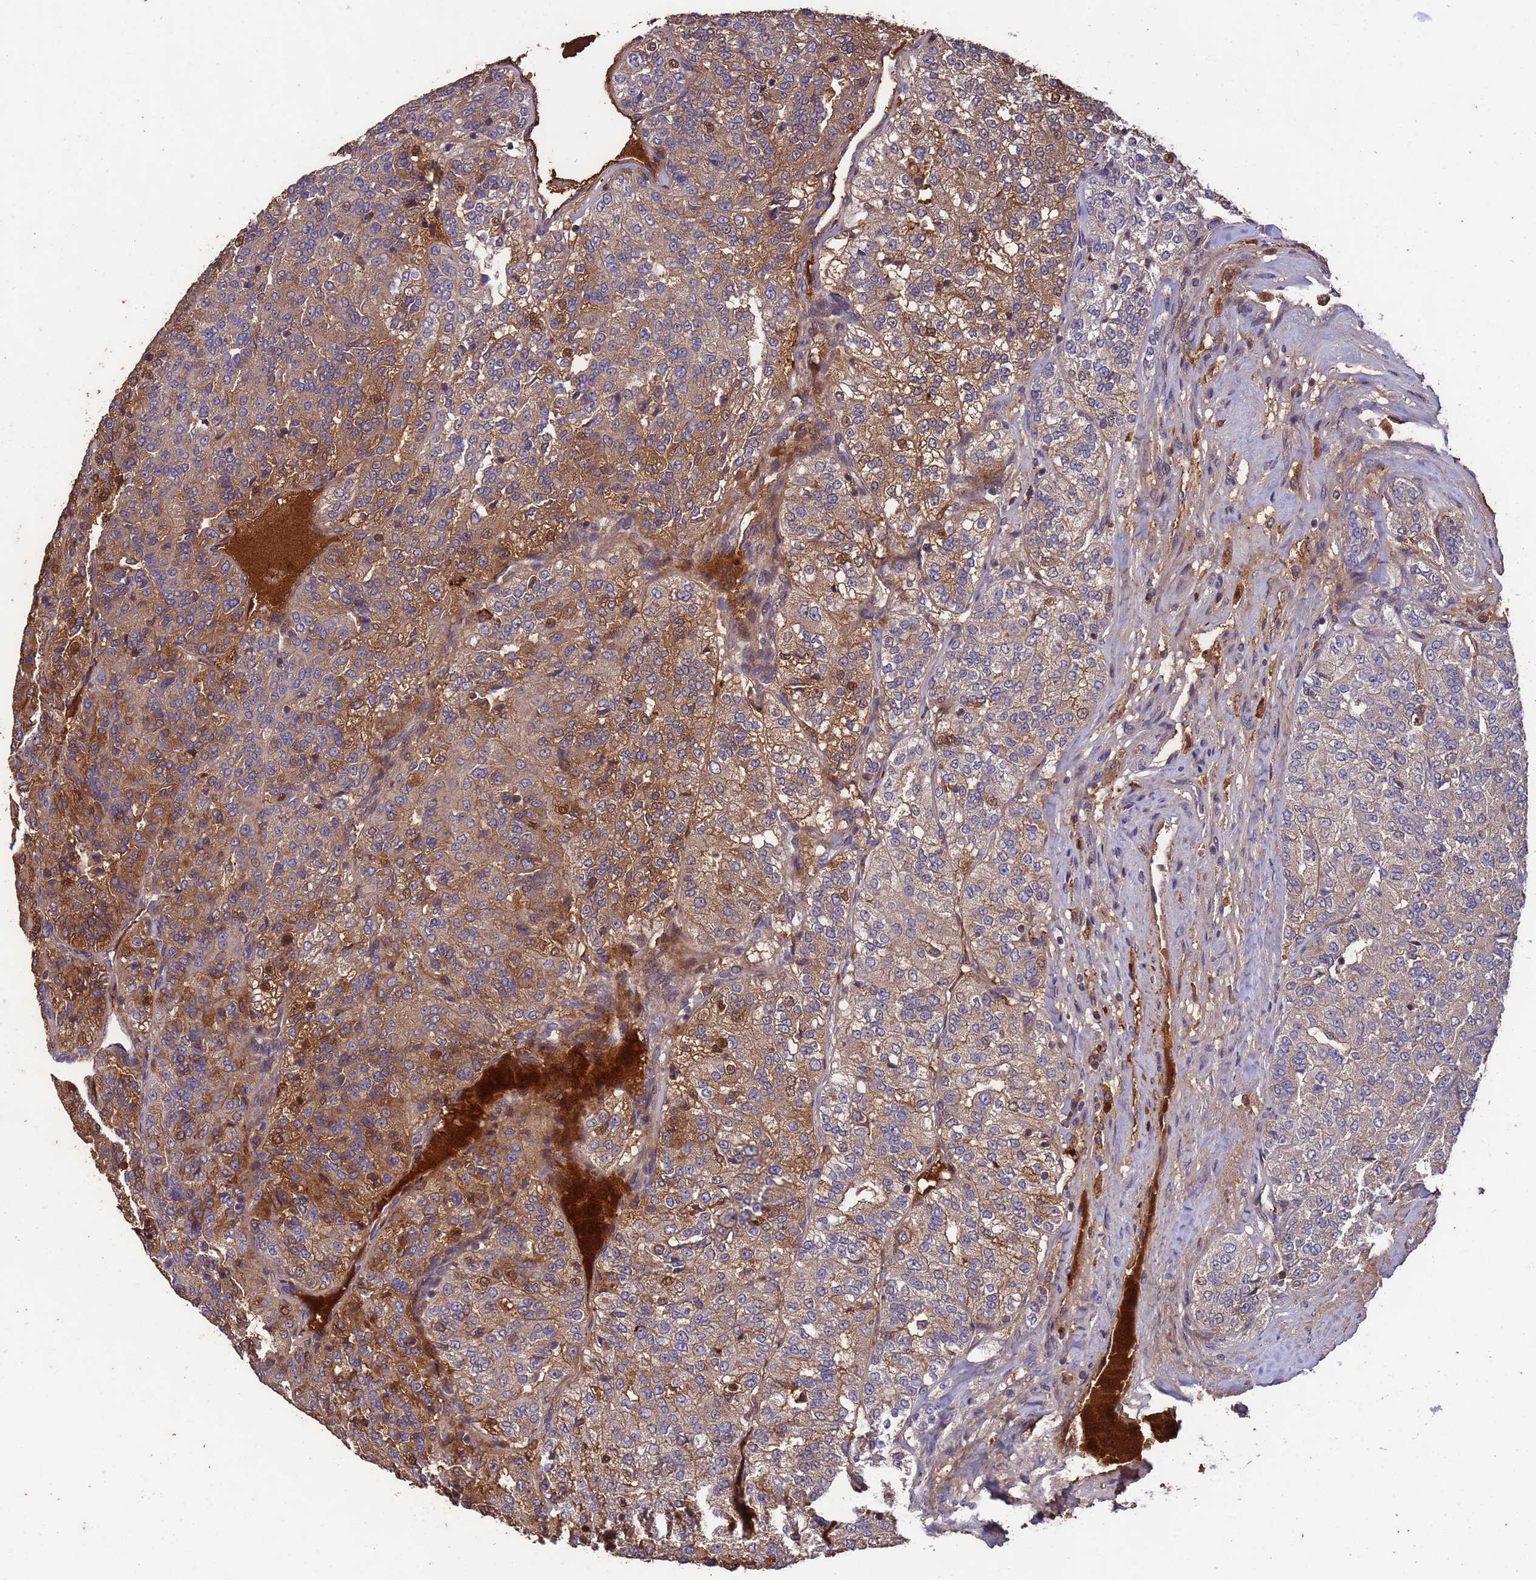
{"staining": {"intensity": "moderate", "quantity": "25%-75%", "location": "cytoplasmic/membranous"}, "tissue": "renal cancer", "cell_type": "Tumor cells", "image_type": "cancer", "snomed": [{"axis": "morphology", "description": "Adenocarcinoma, NOS"}, {"axis": "topography", "description": "Kidney"}], "caption": "Adenocarcinoma (renal) was stained to show a protein in brown. There is medium levels of moderate cytoplasmic/membranous staining in about 25%-75% of tumor cells.", "gene": "CCDC184", "patient": {"sex": "female", "age": 63}}